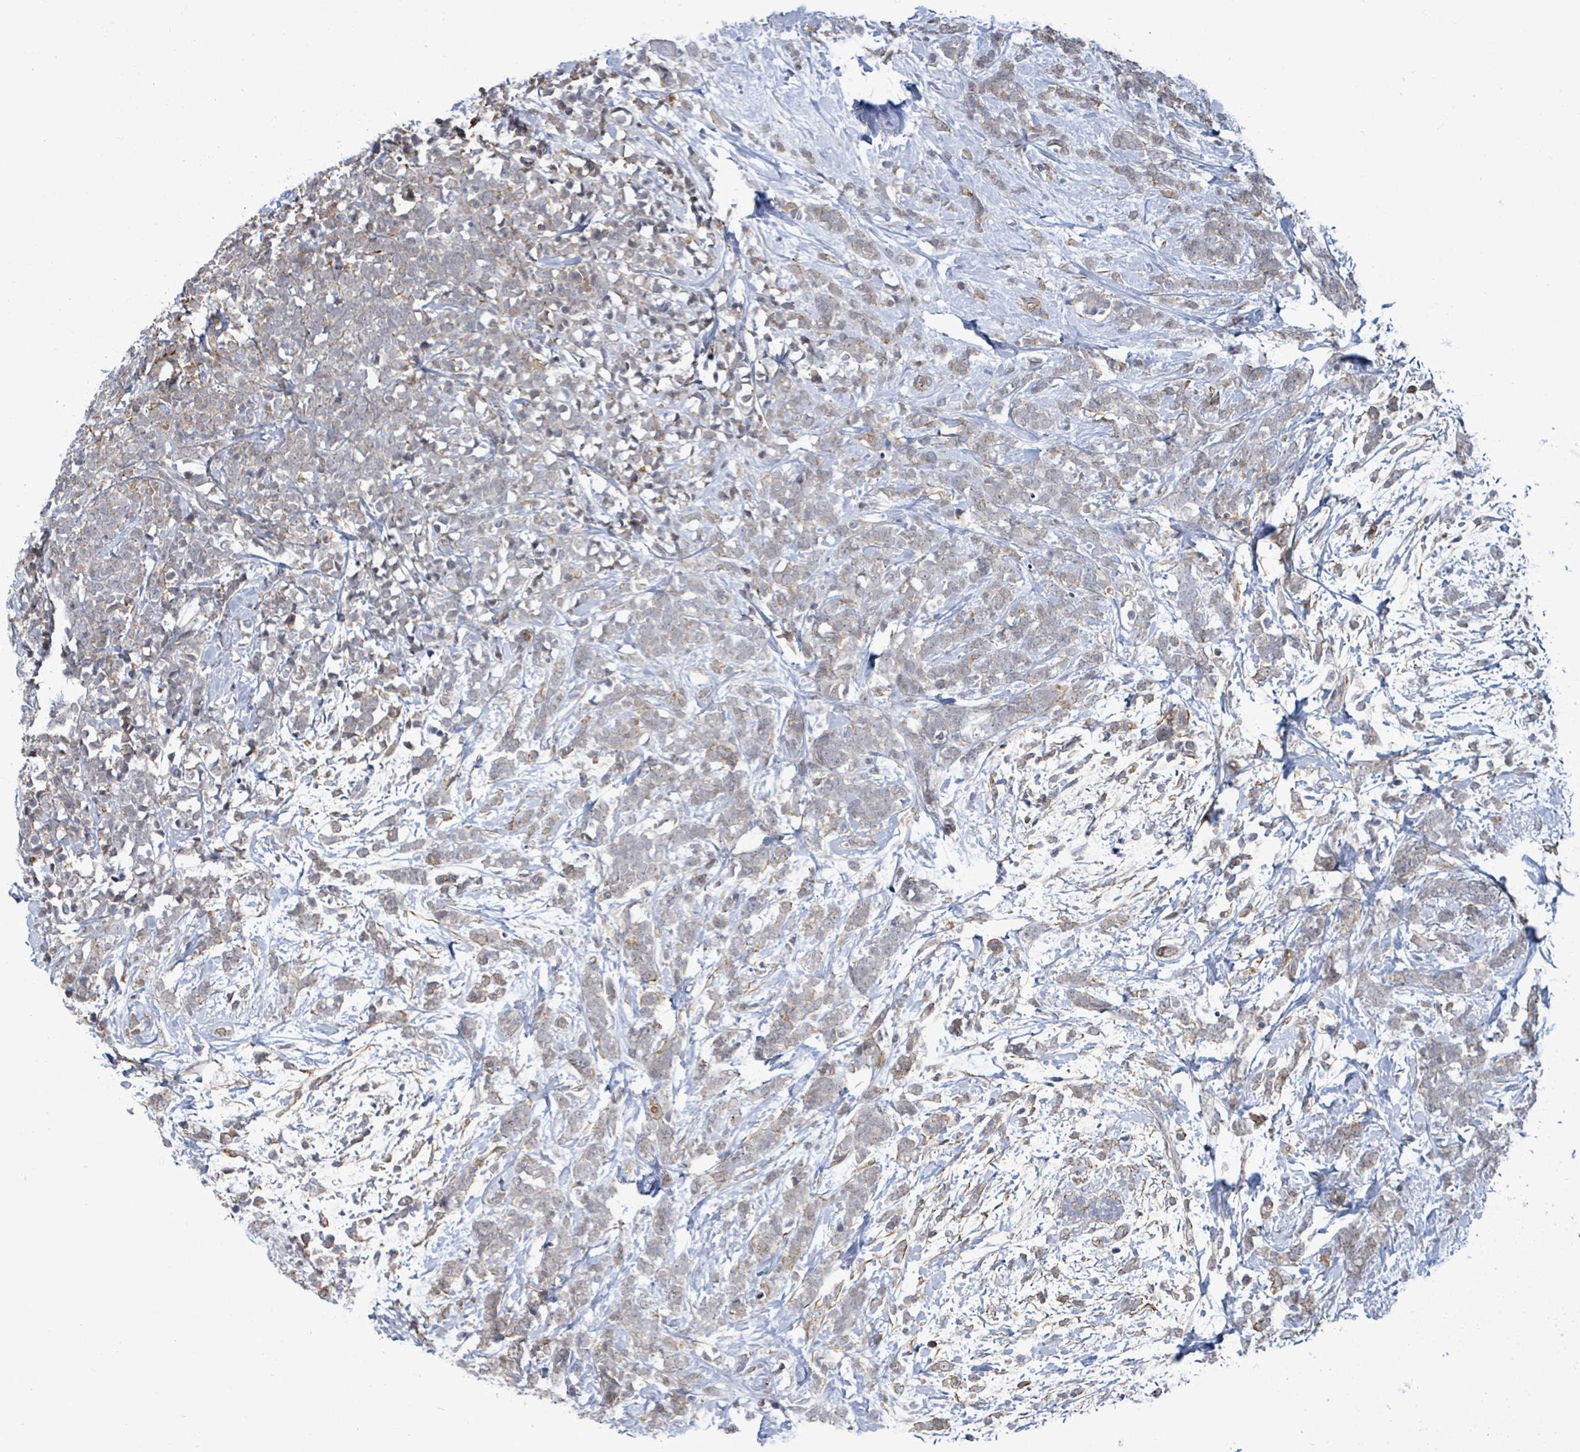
{"staining": {"intensity": "weak", "quantity": "<25%", "location": "cytoplasmic/membranous"}, "tissue": "breast cancer", "cell_type": "Tumor cells", "image_type": "cancer", "snomed": [{"axis": "morphology", "description": "Lobular carcinoma"}, {"axis": "topography", "description": "Breast"}], "caption": "IHC histopathology image of breast lobular carcinoma stained for a protein (brown), which exhibits no staining in tumor cells. (DAB (3,3'-diaminobenzidine) immunohistochemistry (IHC) with hematoxylin counter stain).", "gene": "DMRTC1B", "patient": {"sex": "female", "age": 58}}